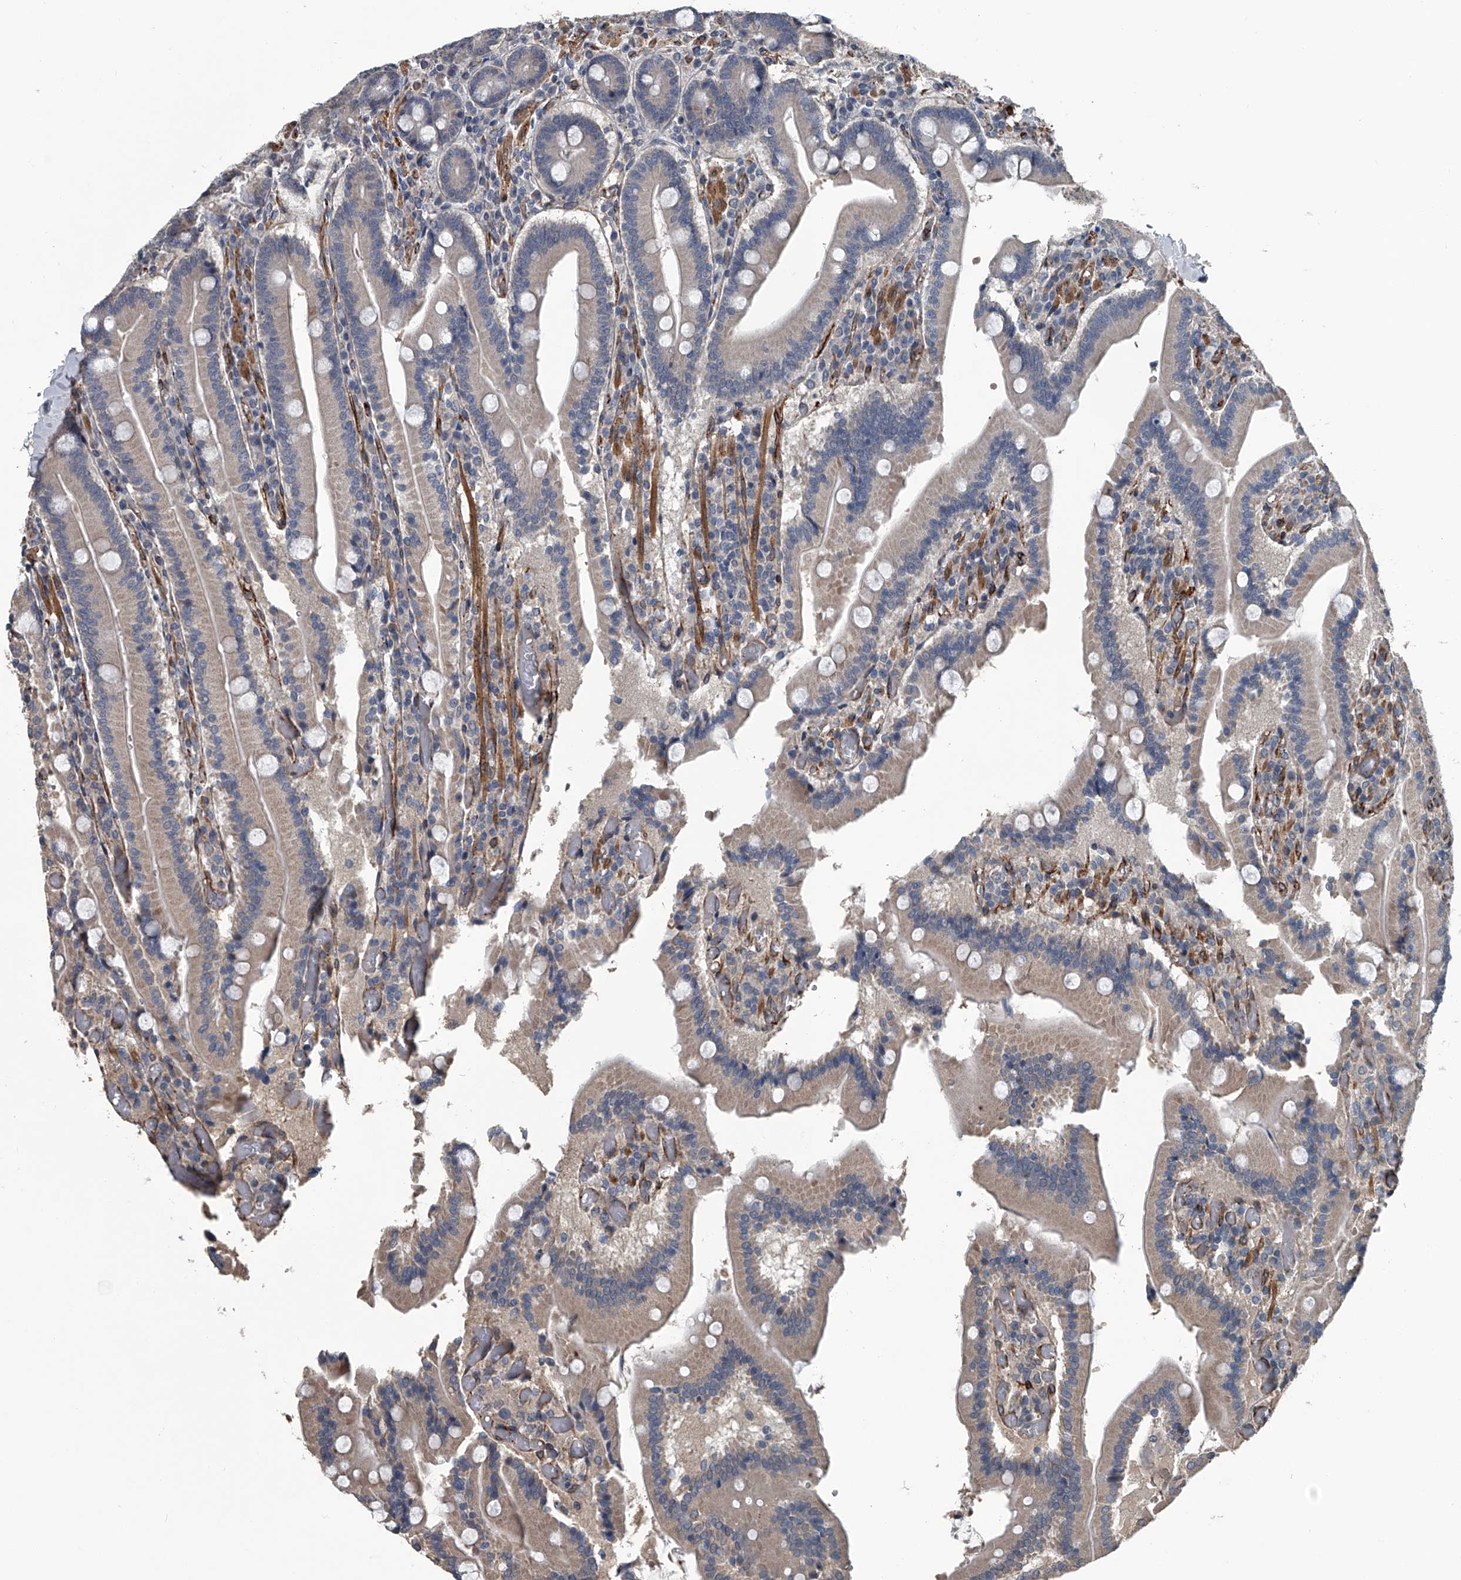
{"staining": {"intensity": "weak", "quantity": ">75%", "location": "cytoplasmic/membranous"}, "tissue": "duodenum", "cell_type": "Glandular cells", "image_type": "normal", "snomed": [{"axis": "morphology", "description": "Normal tissue, NOS"}, {"axis": "topography", "description": "Duodenum"}], "caption": "An immunohistochemistry image of normal tissue is shown. Protein staining in brown highlights weak cytoplasmic/membranous positivity in duodenum within glandular cells. Nuclei are stained in blue.", "gene": "LDLRAD2", "patient": {"sex": "female", "age": 62}}